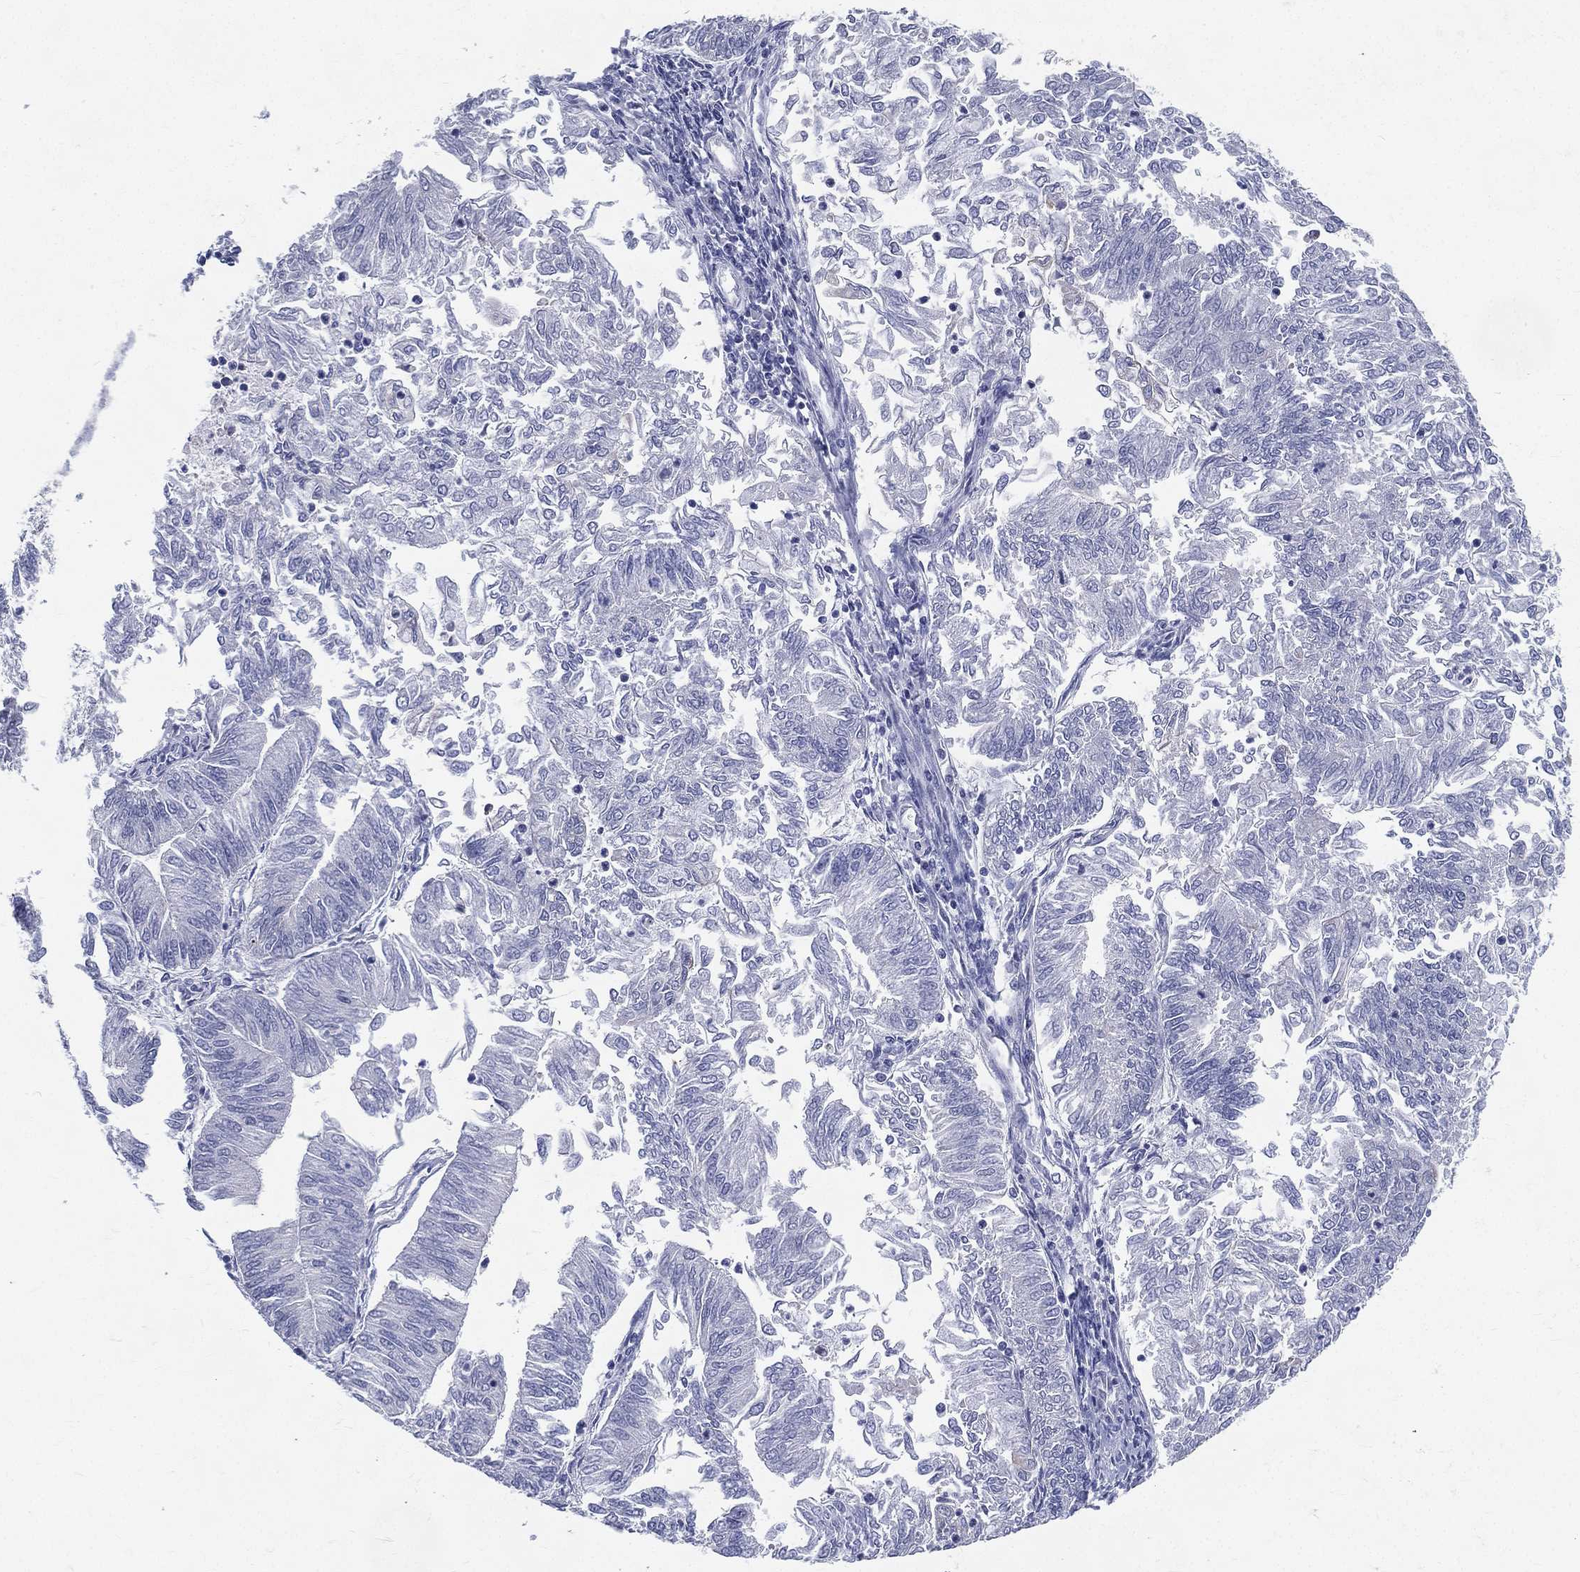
{"staining": {"intensity": "negative", "quantity": "none", "location": "none"}, "tissue": "endometrial cancer", "cell_type": "Tumor cells", "image_type": "cancer", "snomed": [{"axis": "morphology", "description": "Adenocarcinoma, NOS"}, {"axis": "topography", "description": "Endometrium"}], "caption": "A micrograph of endometrial cancer stained for a protein displays no brown staining in tumor cells.", "gene": "PWWP3A", "patient": {"sex": "female", "age": 59}}